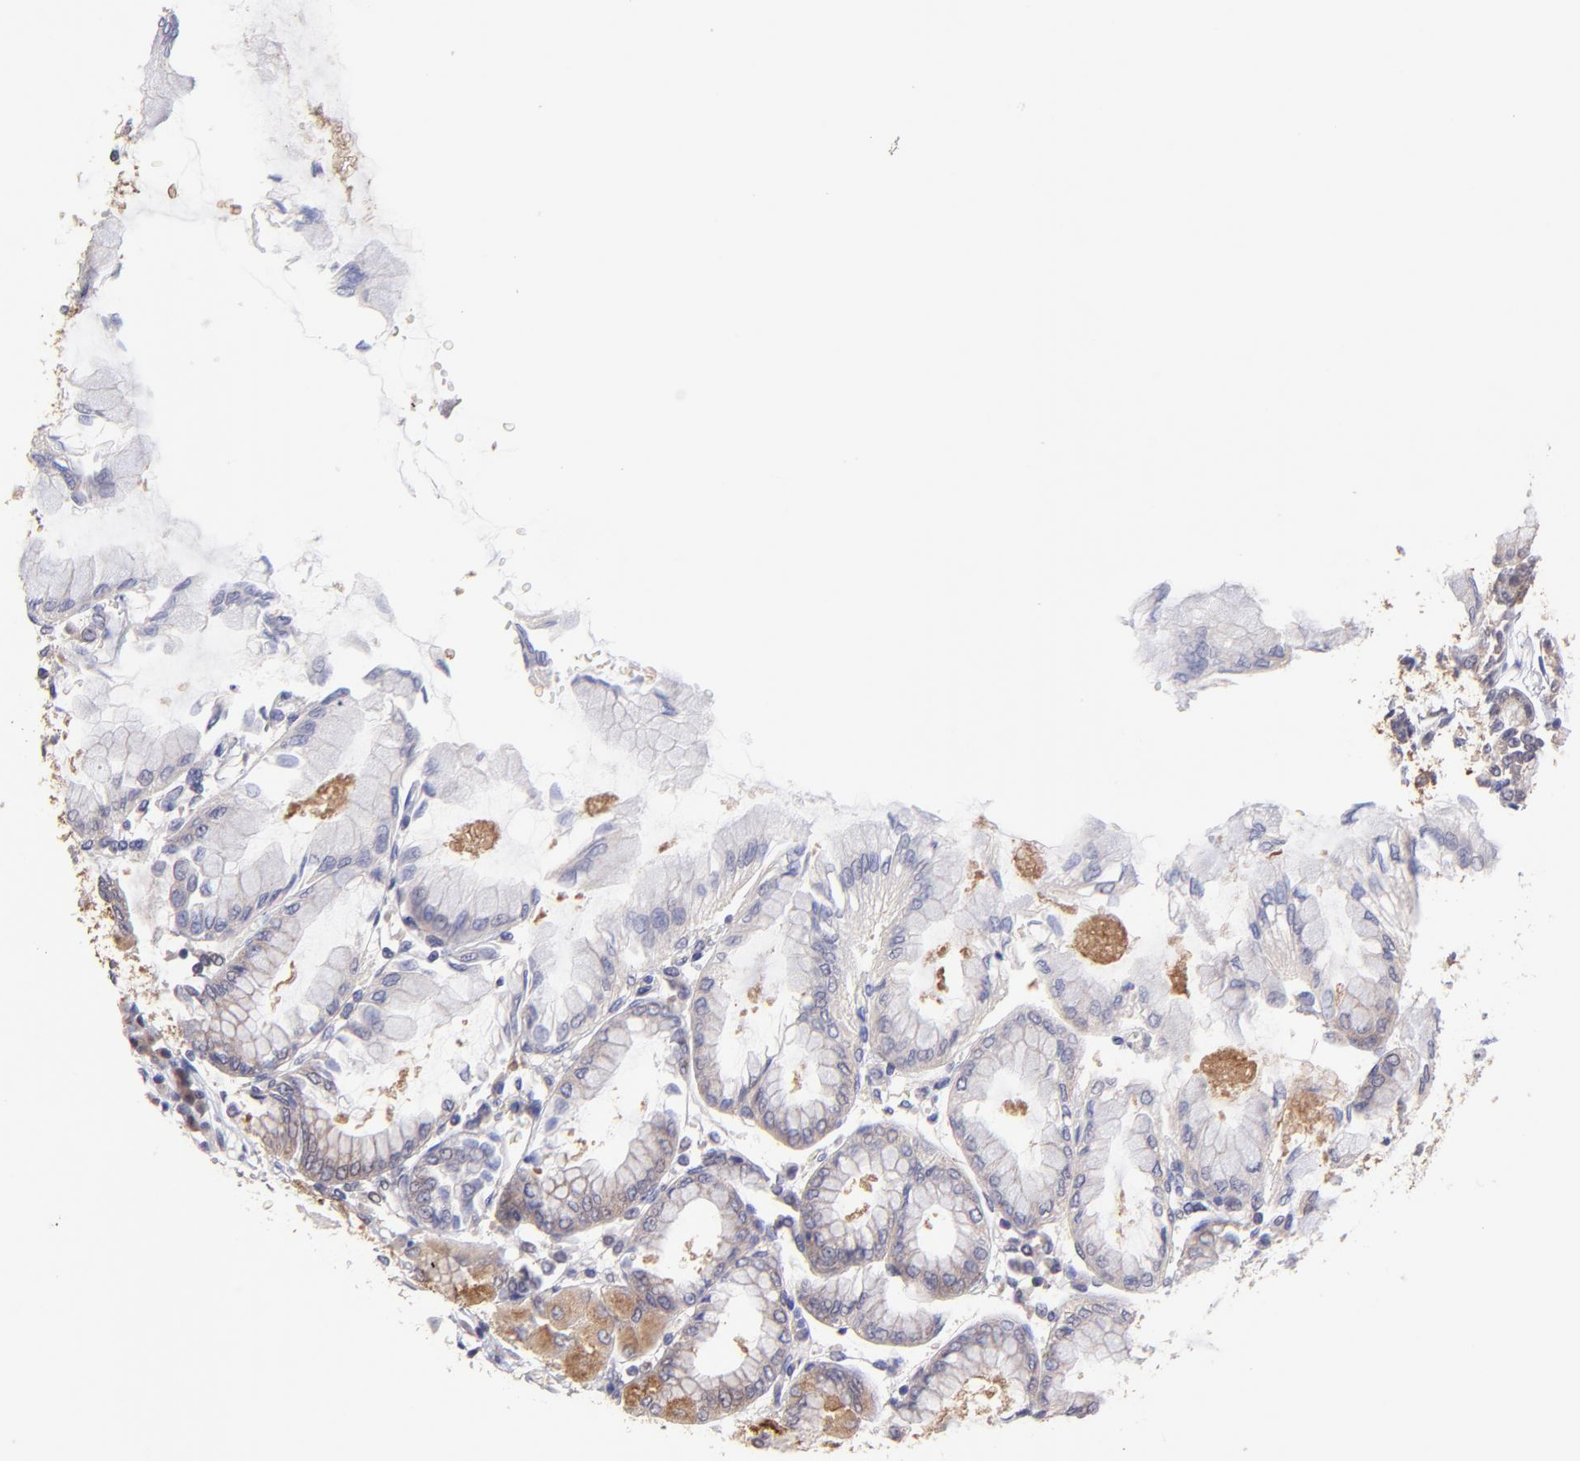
{"staining": {"intensity": "moderate", "quantity": "25%-75%", "location": "cytoplasmic/membranous"}, "tissue": "stomach", "cell_type": "Glandular cells", "image_type": "normal", "snomed": [{"axis": "morphology", "description": "Normal tissue, NOS"}, {"axis": "topography", "description": "Stomach, upper"}], "caption": "Protein staining shows moderate cytoplasmic/membranous positivity in approximately 25%-75% of glandular cells in benign stomach. Nuclei are stained in blue.", "gene": "NSF", "patient": {"sex": "female", "age": 56}}